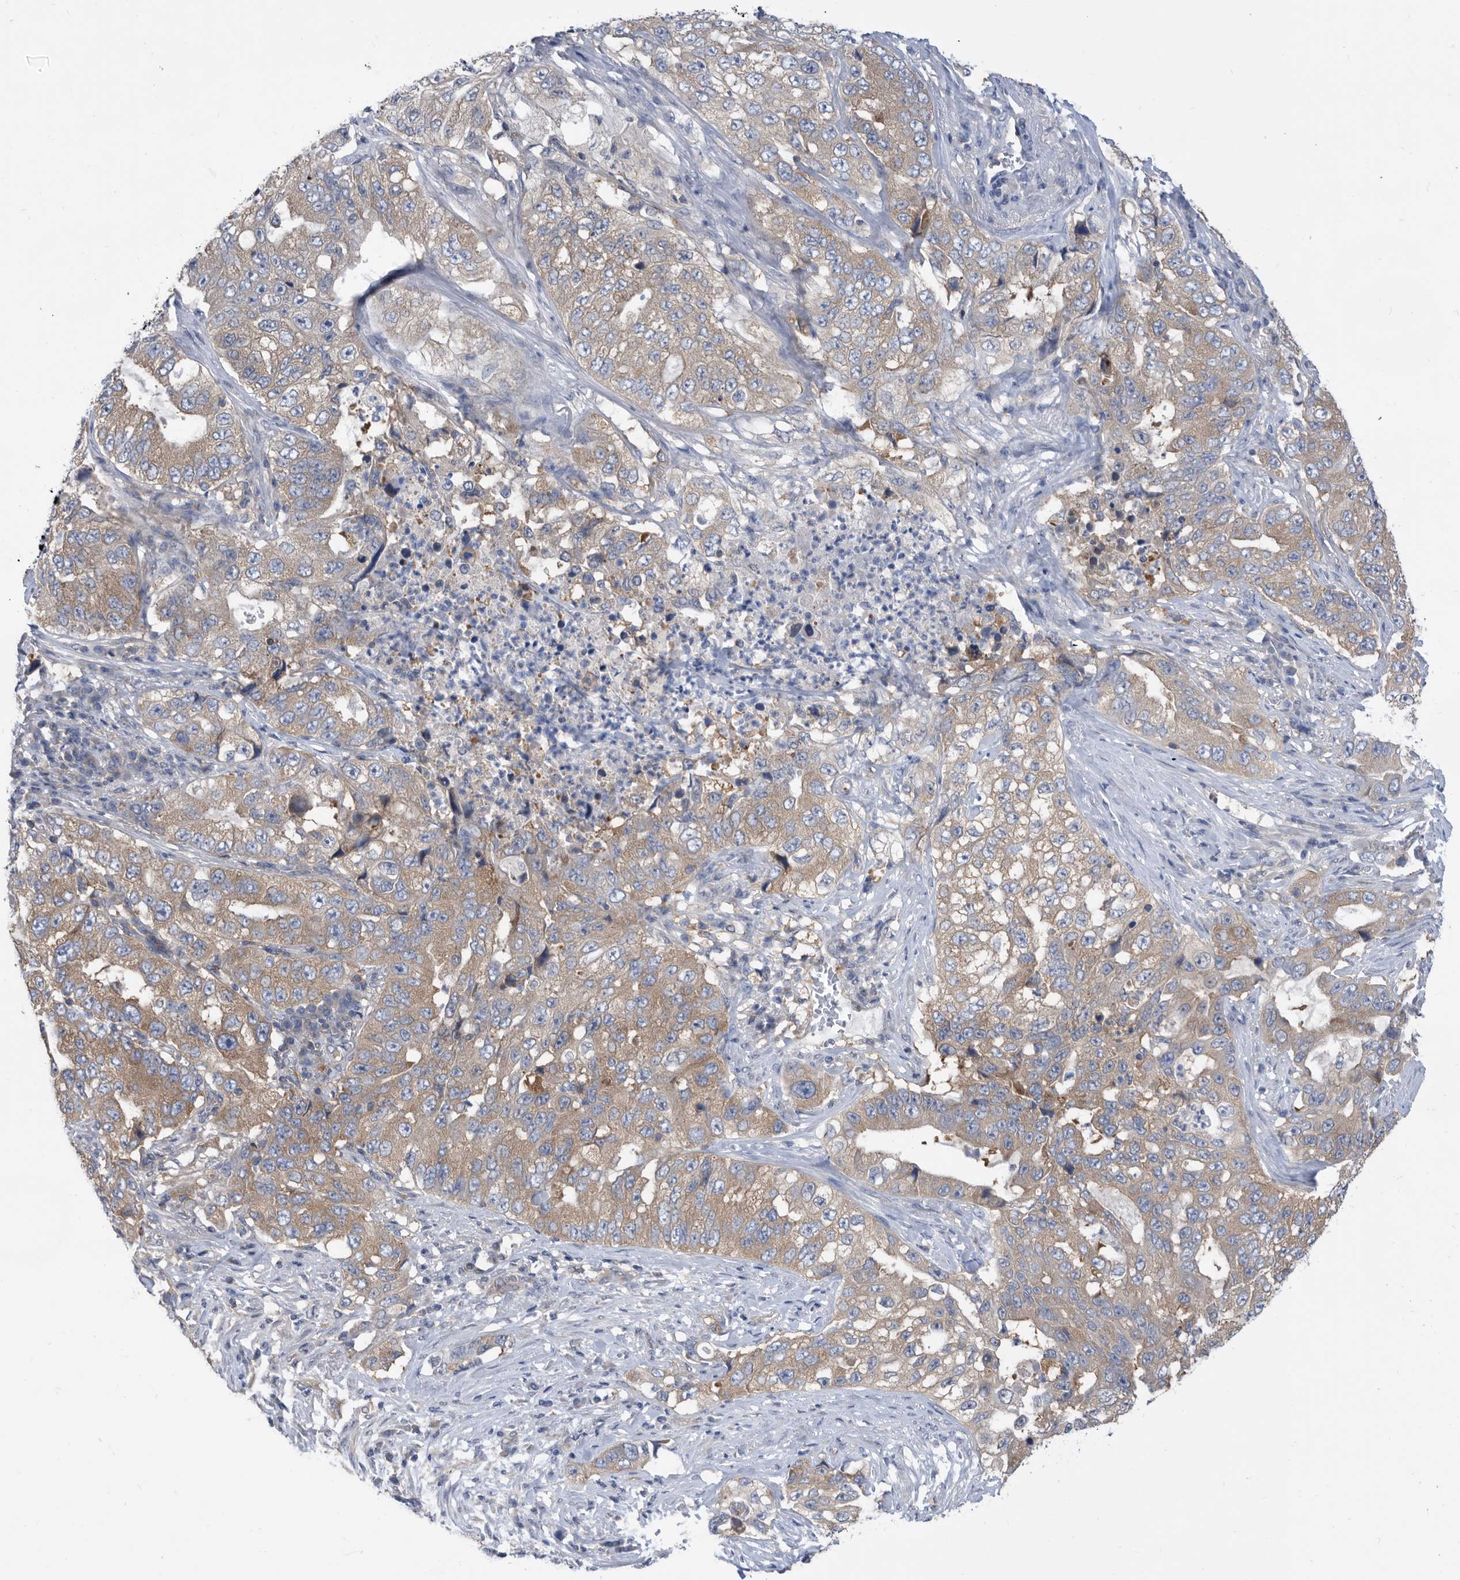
{"staining": {"intensity": "weak", "quantity": ">75%", "location": "cytoplasmic/membranous"}, "tissue": "lung cancer", "cell_type": "Tumor cells", "image_type": "cancer", "snomed": [{"axis": "morphology", "description": "Adenocarcinoma, NOS"}, {"axis": "topography", "description": "Lung"}], "caption": "Immunohistochemistry (IHC) staining of lung cancer, which reveals low levels of weak cytoplasmic/membranous expression in about >75% of tumor cells indicating weak cytoplasmic/membranous protein staining. The staining was performed using DAB (brown) for protein detection and nuclei were counterstained in hematoxylin (blue).", "gene": "CCT4", "patient": {"sex": "female", "age": 51}}